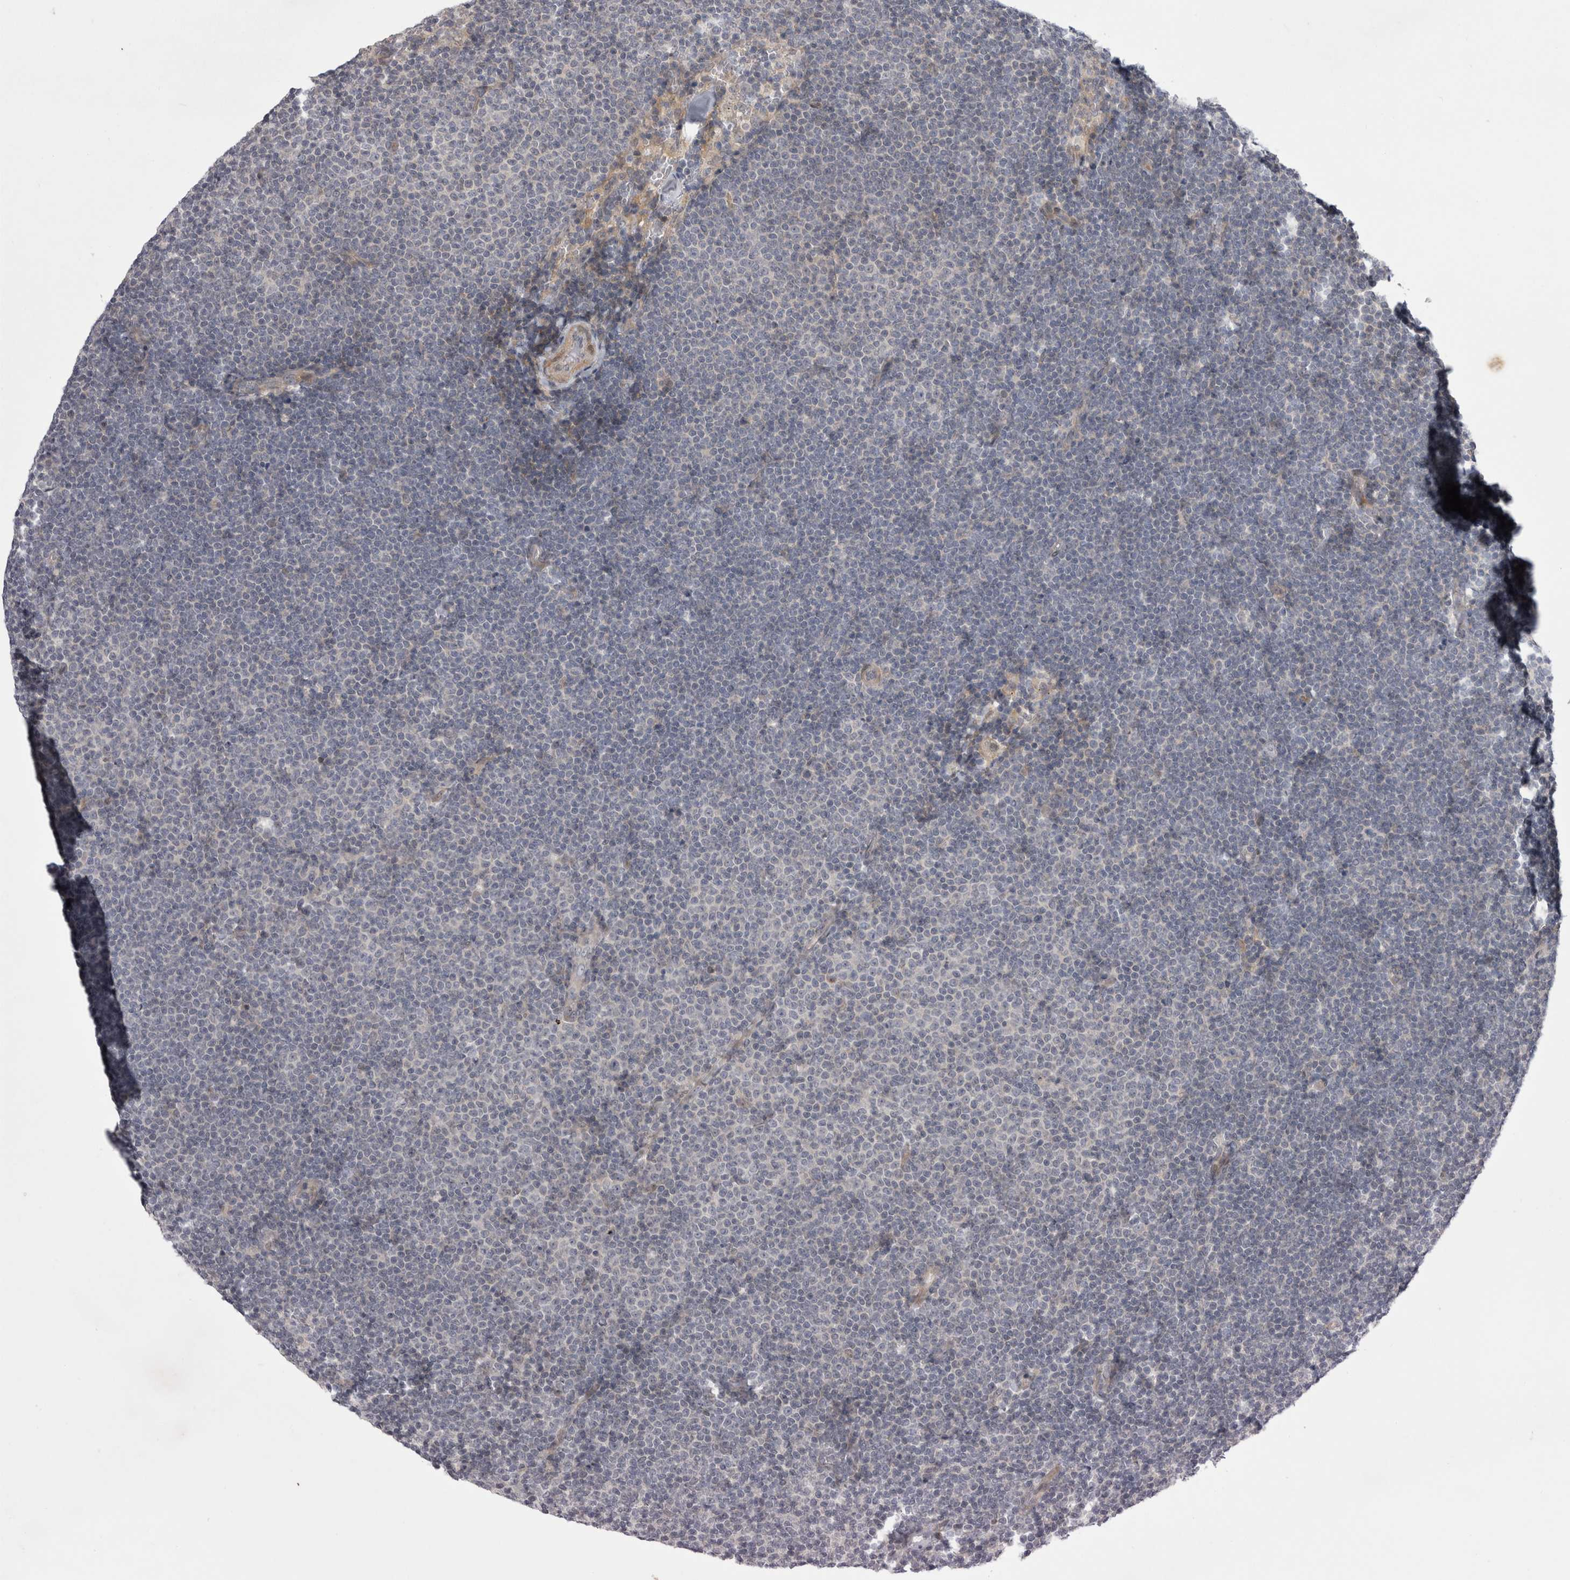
{"staining": {"intensity": "negative", "quantity": "none", "location": "none"}, "tissue": "lymphoma", "cell_type": "Tumor cells", "image_type": "cancer", "snomed": [{"axis": "morphology", "description": "Malignant lymphoma, non-Hodgkin's type, Low grade"}, {"axis": "topography", "description": "Lymph node"}], "caption": "The image shows no staining of tumor cells in low-grade malignant lymphoma, non-Hodgkin's type.", "gene": "NENF", "patient": {"sex": "female", "age": 53}}